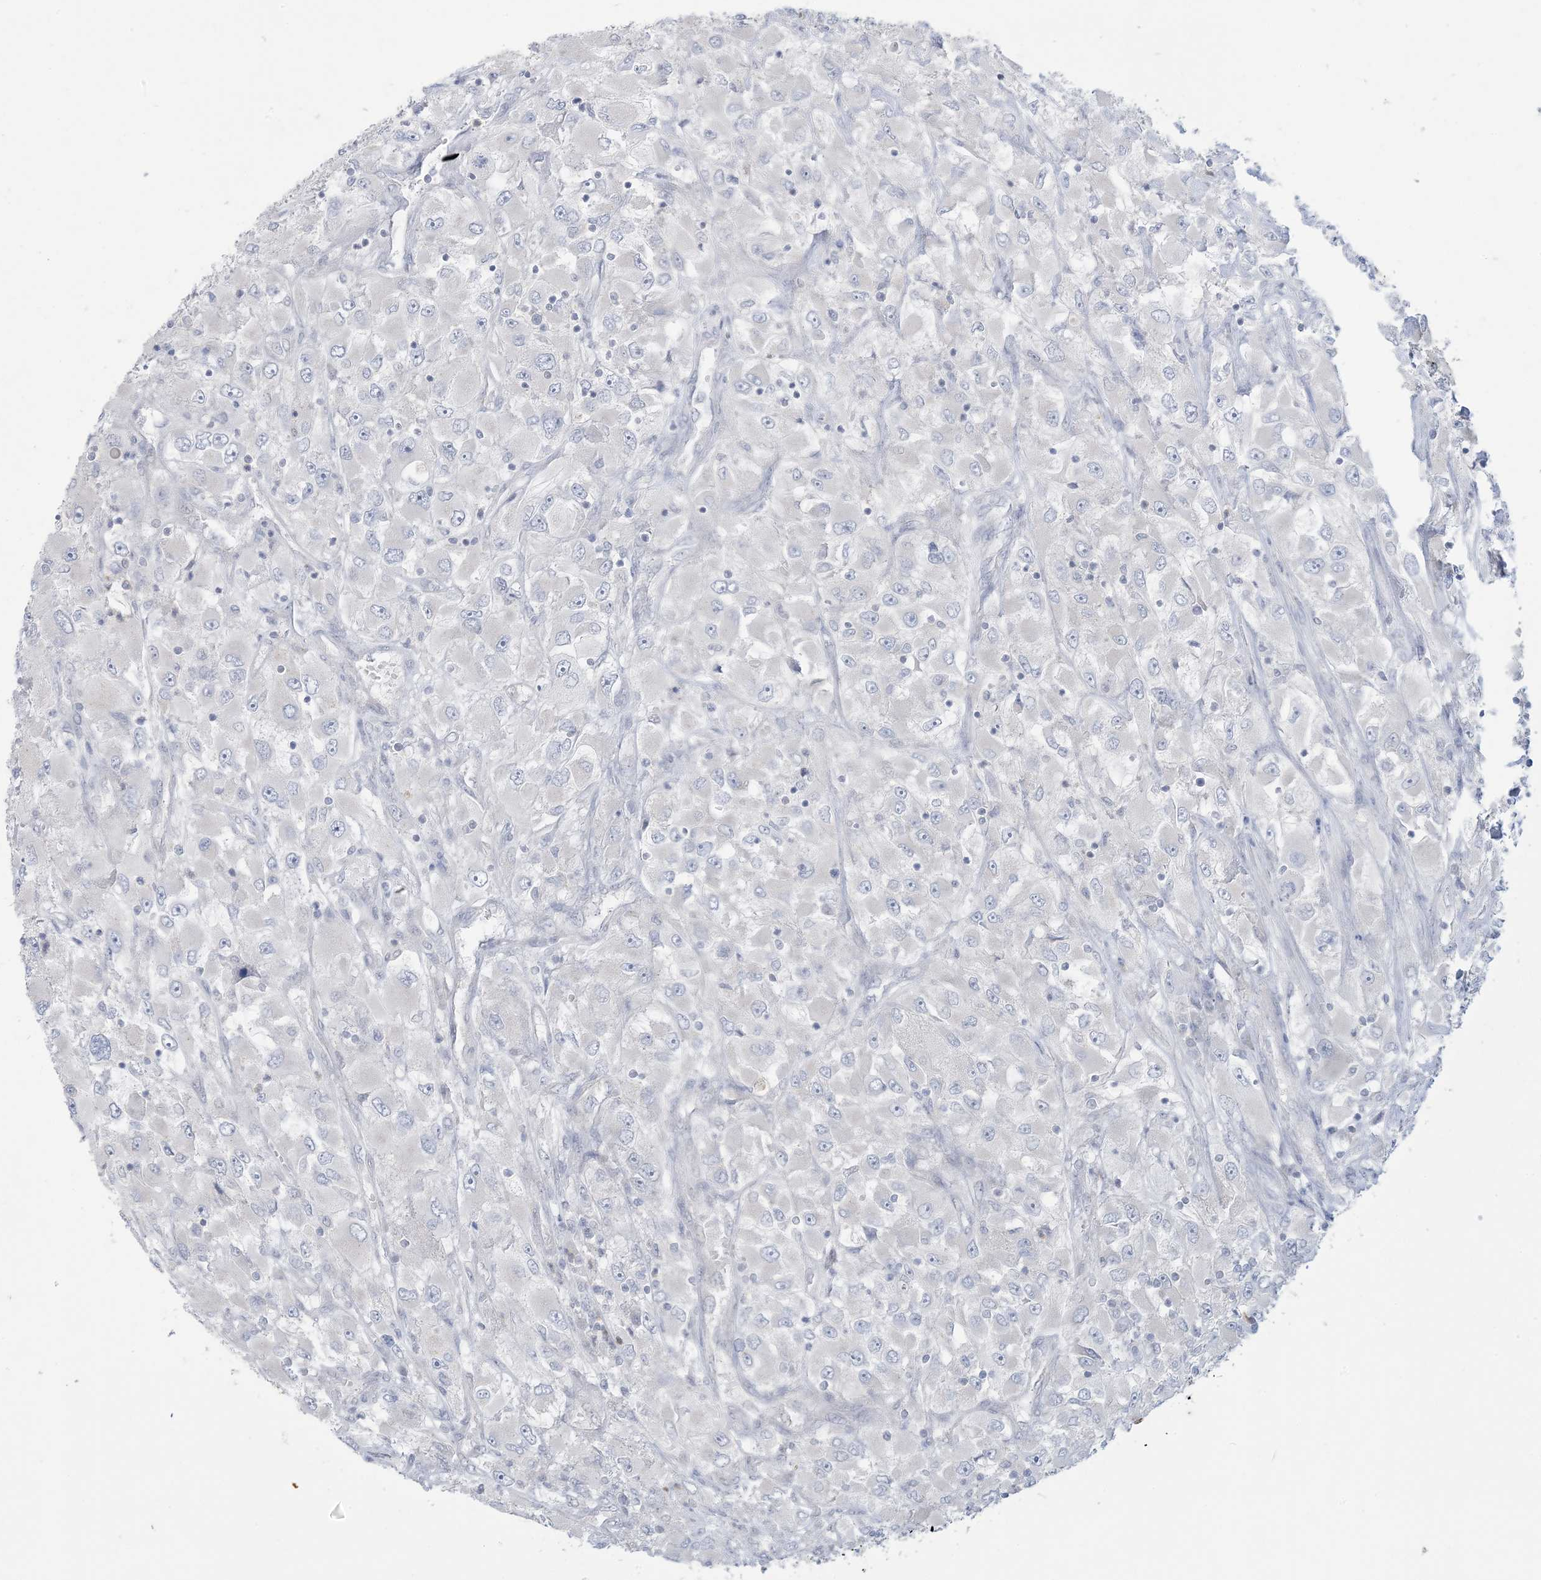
{"staining": {"intensity": "negative", "quantity": "none", "location": "none"}, "tissue": "renal cancer", "cell_type": "Tumor cells", "image_type": "cancer", "snomed": [{"axis": "morphology", "description": "Adenocarcinoma, NOS"}, {"axis": "topography", "description": "Kidney"}], "caption": "IHC micrograph of neoplastic tissue: renal cancer stained with DAB (3,3'-diaminobenzidine) reveals no significant protein staining in tumor cells.", "gene": "KIF3A", "patient": {"sex": "female", "age": 52}}